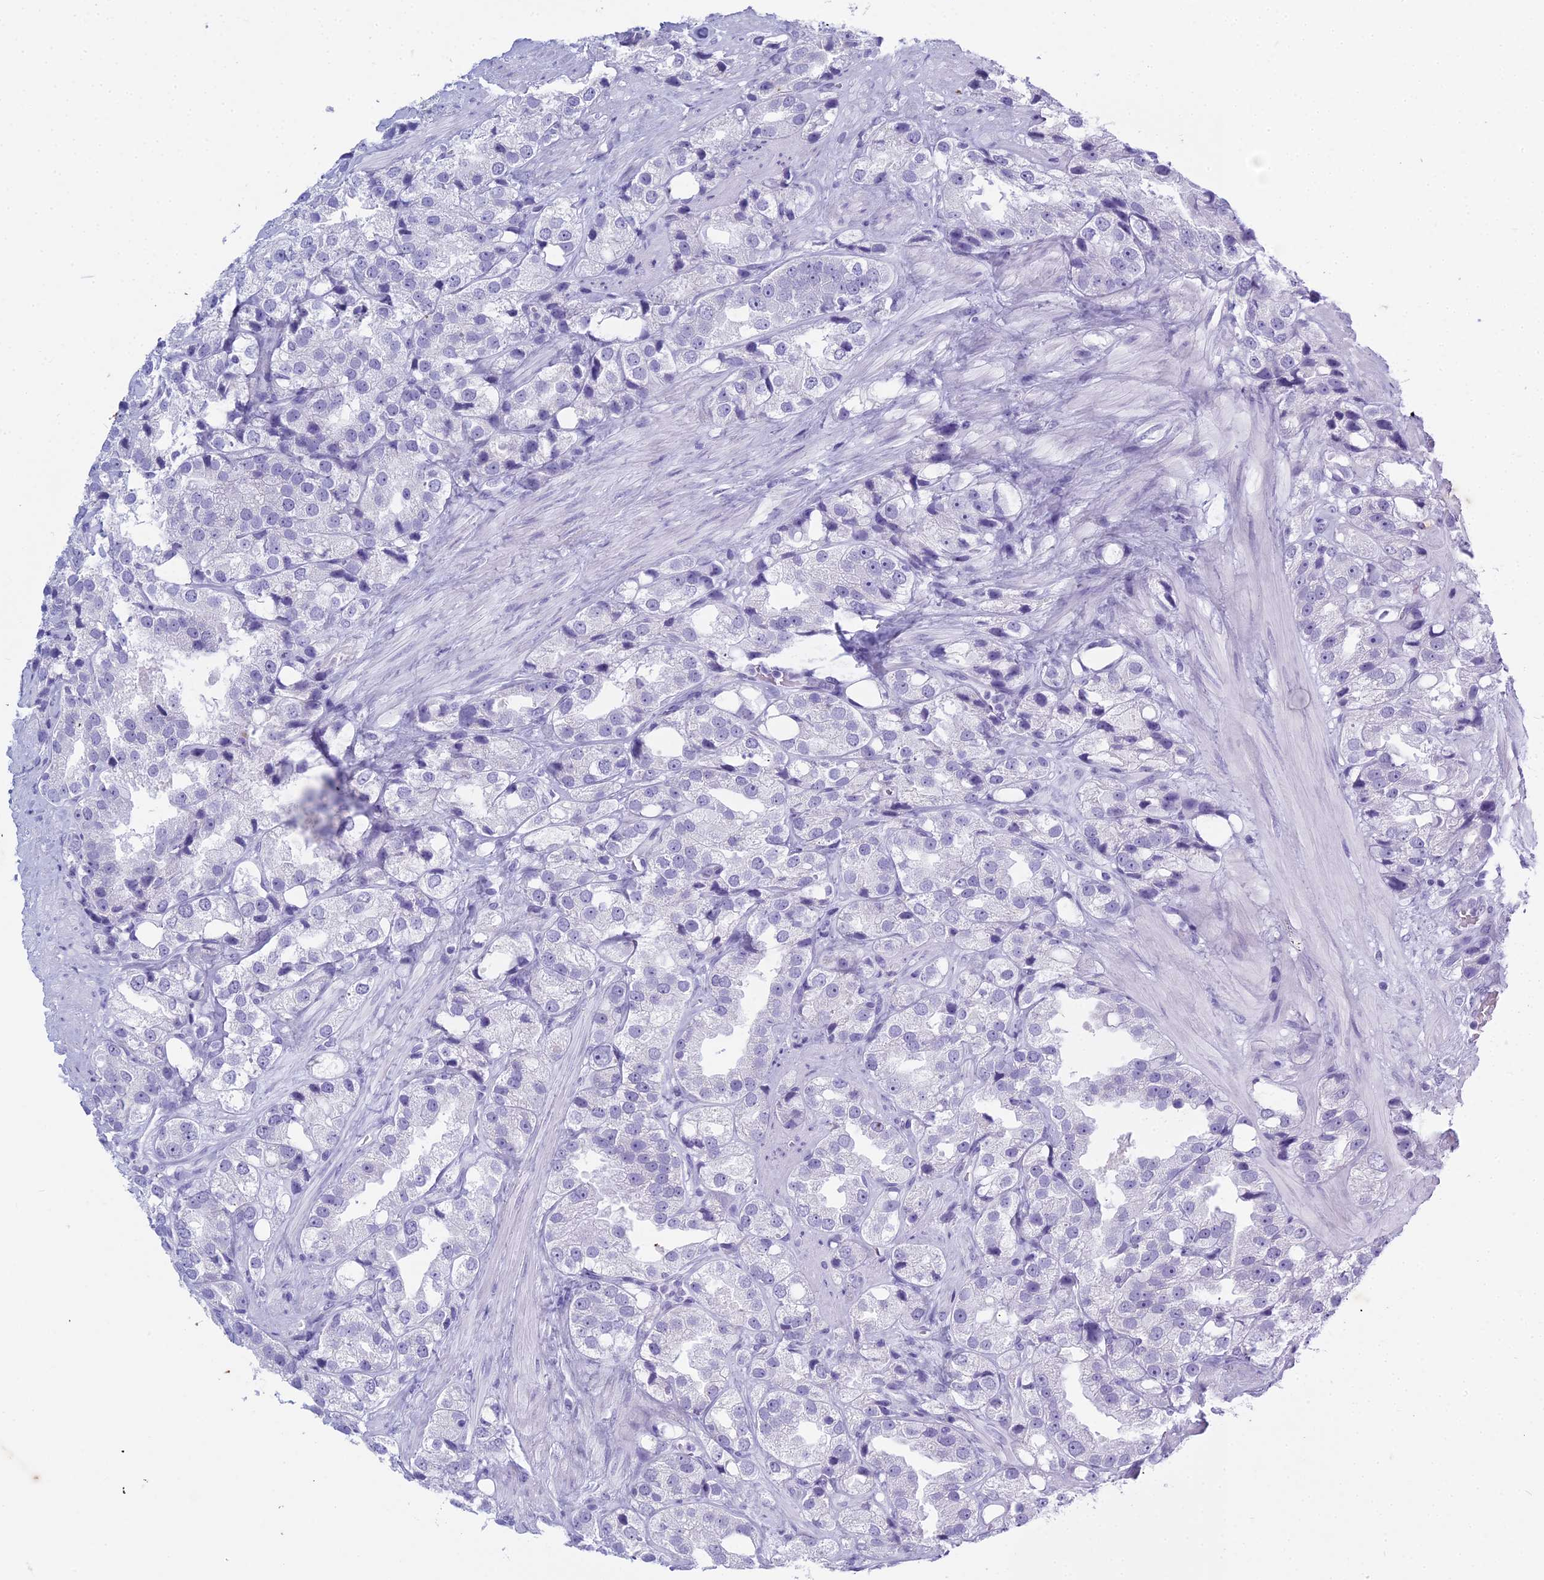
{"staining": {"intensity": "negative", "quantity": "none", "location": "none"}, "tissue": "prostate cancer", "cell_type": "Tumor cells", "image_type": "cancer", "snomed": [{"axis": "morphology", "description": "Adenocarcinoma, NOS"}, {"axis": "topography", "description": "Prostate"}], "caption": "IHC histopathology image of human prostate adenocarcinoma stained for a protein (brown), which demonstrates no expression in tumor cells.", "gene": "HMGB4", "patient": {"sex": "male", "age": 79}}